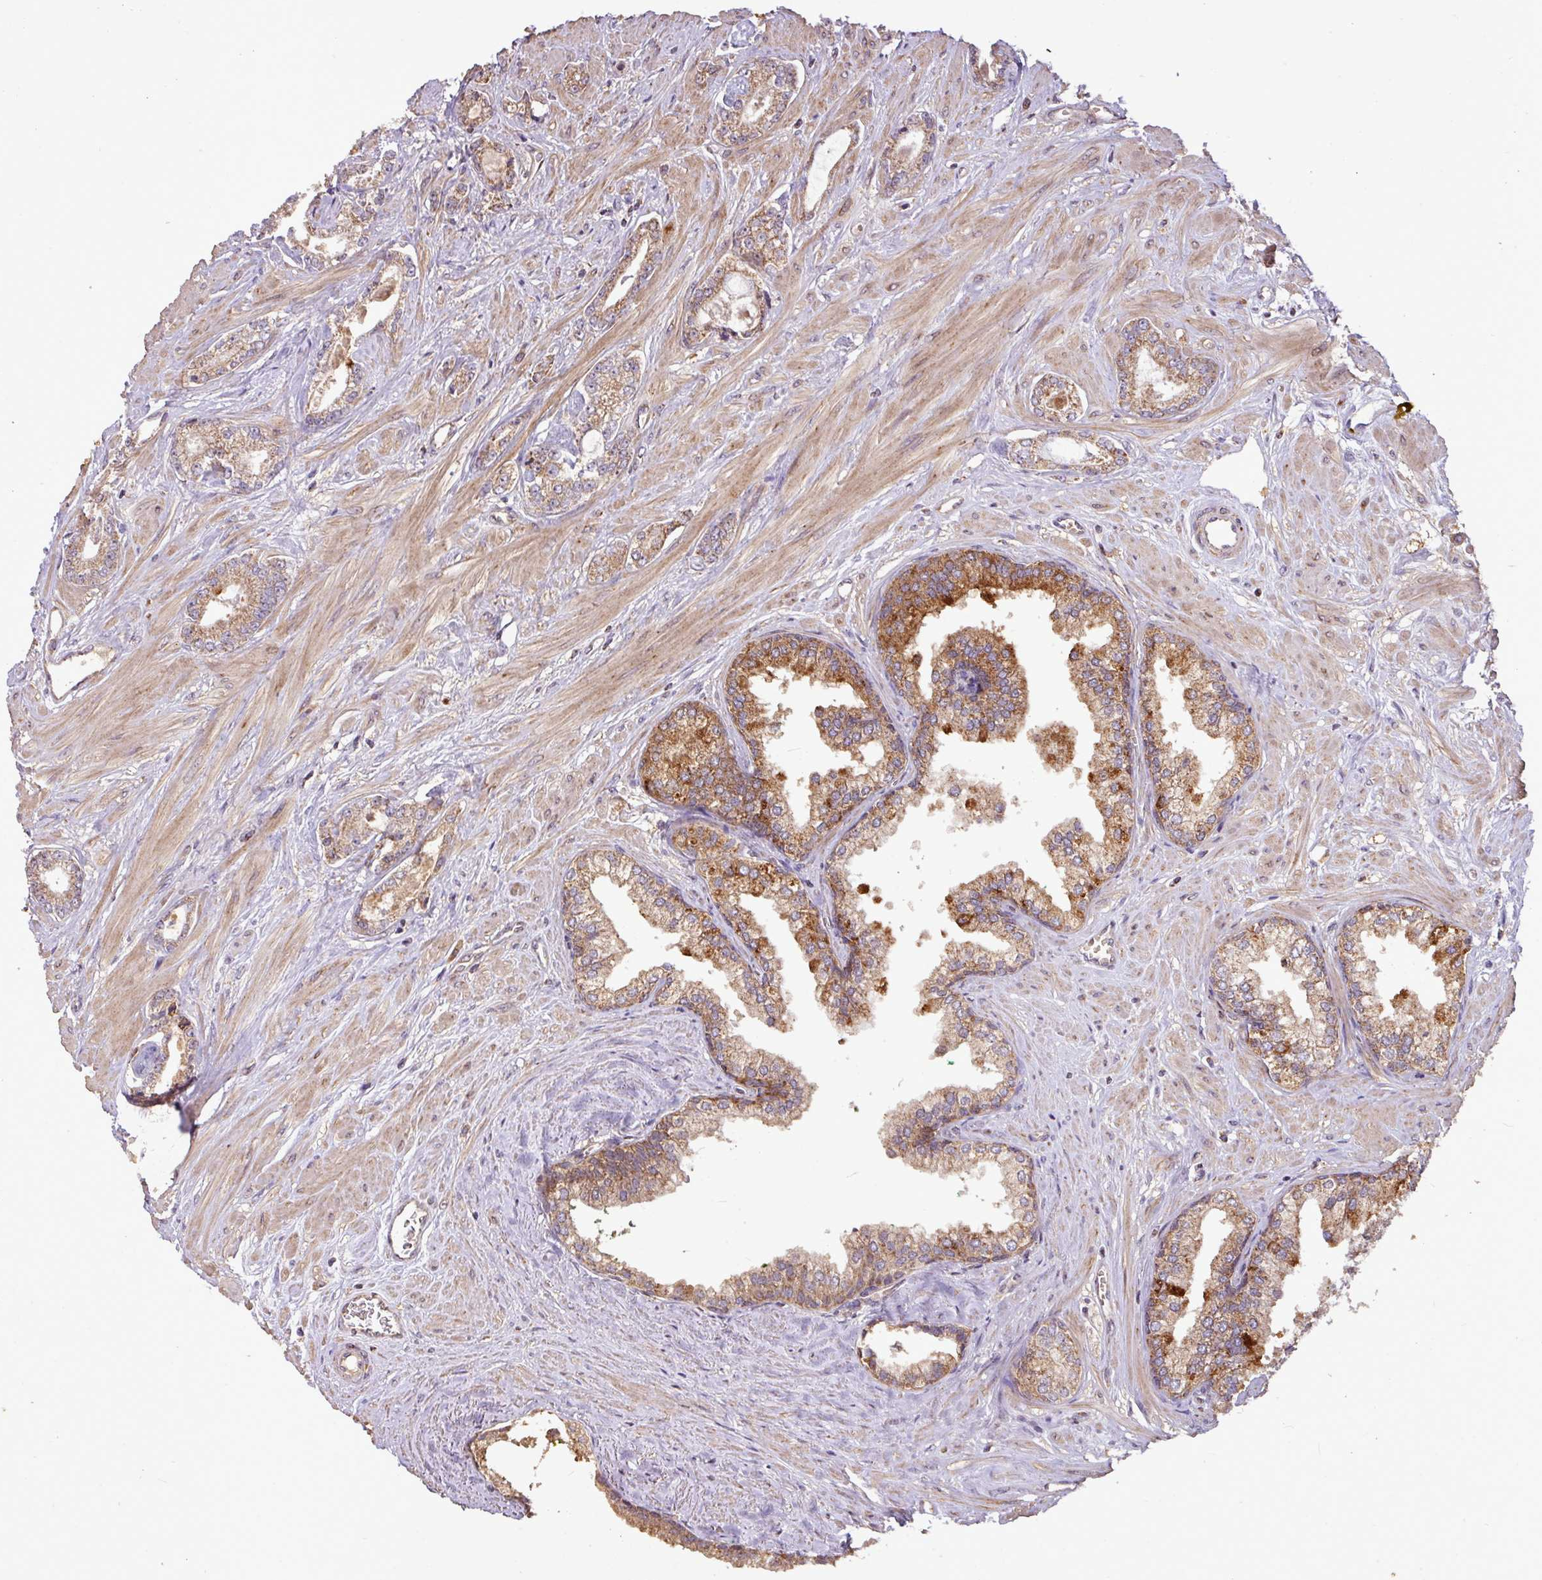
{"staining": {"intensity": "moderate", "quantity": ">75%", "location": "cytoplasmic/membranous"}, "tissue": "prostate cancer", "cell_type": "Tumor cells", "image_type": "cancer", "snomed": [{"axis": "morphology", "description": "Adenocarcinoma, Low grade"}, {"axis": "topography", "description": "Prostate"}], "caption": "The micrograph displays immunohistochemical staining of prostate cancer. There is moderate cytoplasmic/membranous staining is identified in about >75% of tumor cells.", "gene": "YPEL3", "patient": {"sex": "male", "age": 60}}